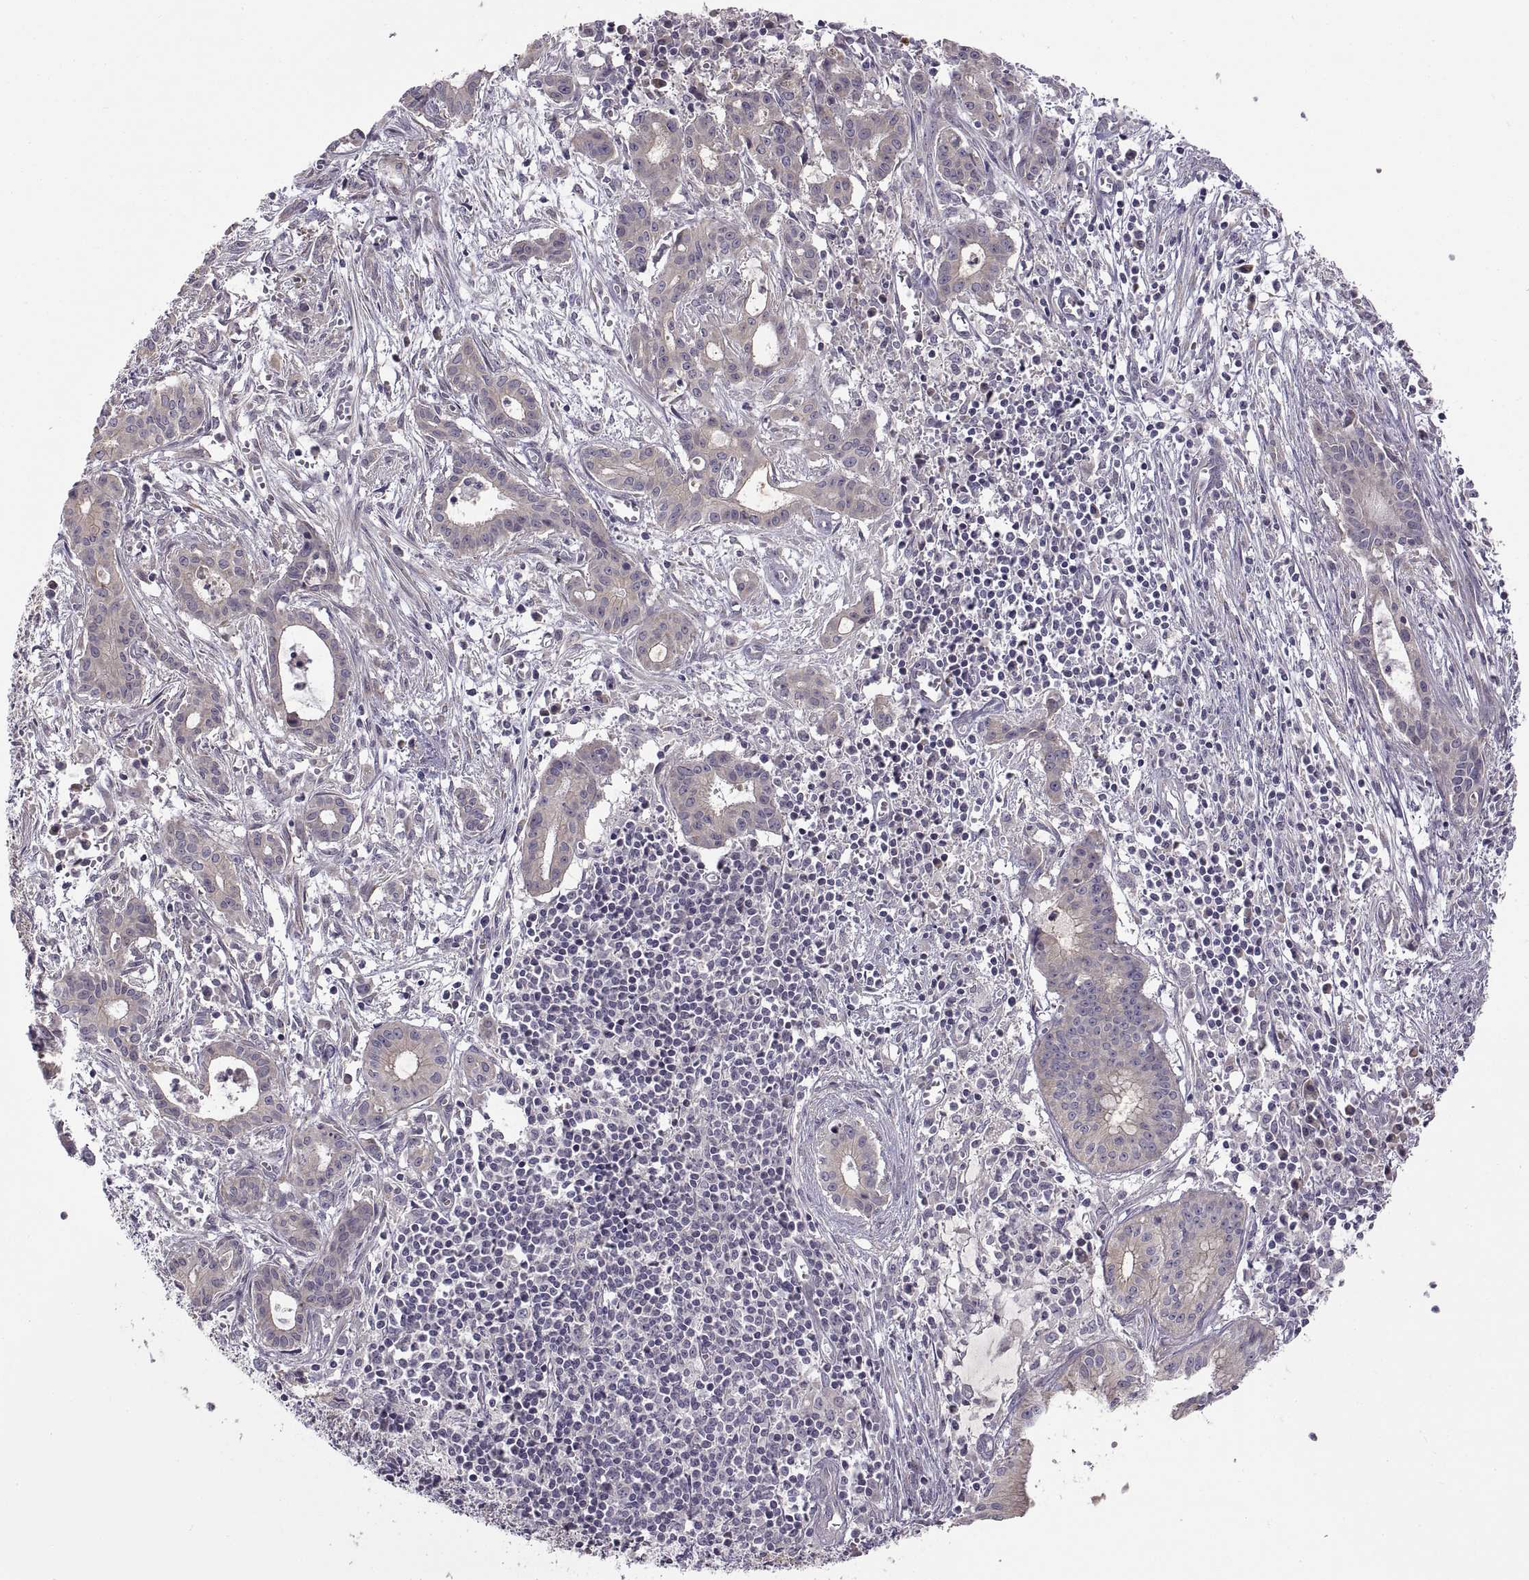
{"staining": {"intensity": "weak", "quantity": "25%-75%", "location": "cytoplasmic/membranous"}, "tissue": "pancreatic cancer", "cell_type": "Tumor cells", "image_type": "cancer", "snomed": [{"axis": "morphology", "description": "Adenocarcinoma, NOS"}, {"axis": "topography", "description": "Pancreas"}], "caption": "Adenocarcinoma (pancreatic) stained with a protein marker demonstrates weak staining in tumor cells.", "gene": "ACSBG2", "patient": {"sex": "male", "age": 48}}